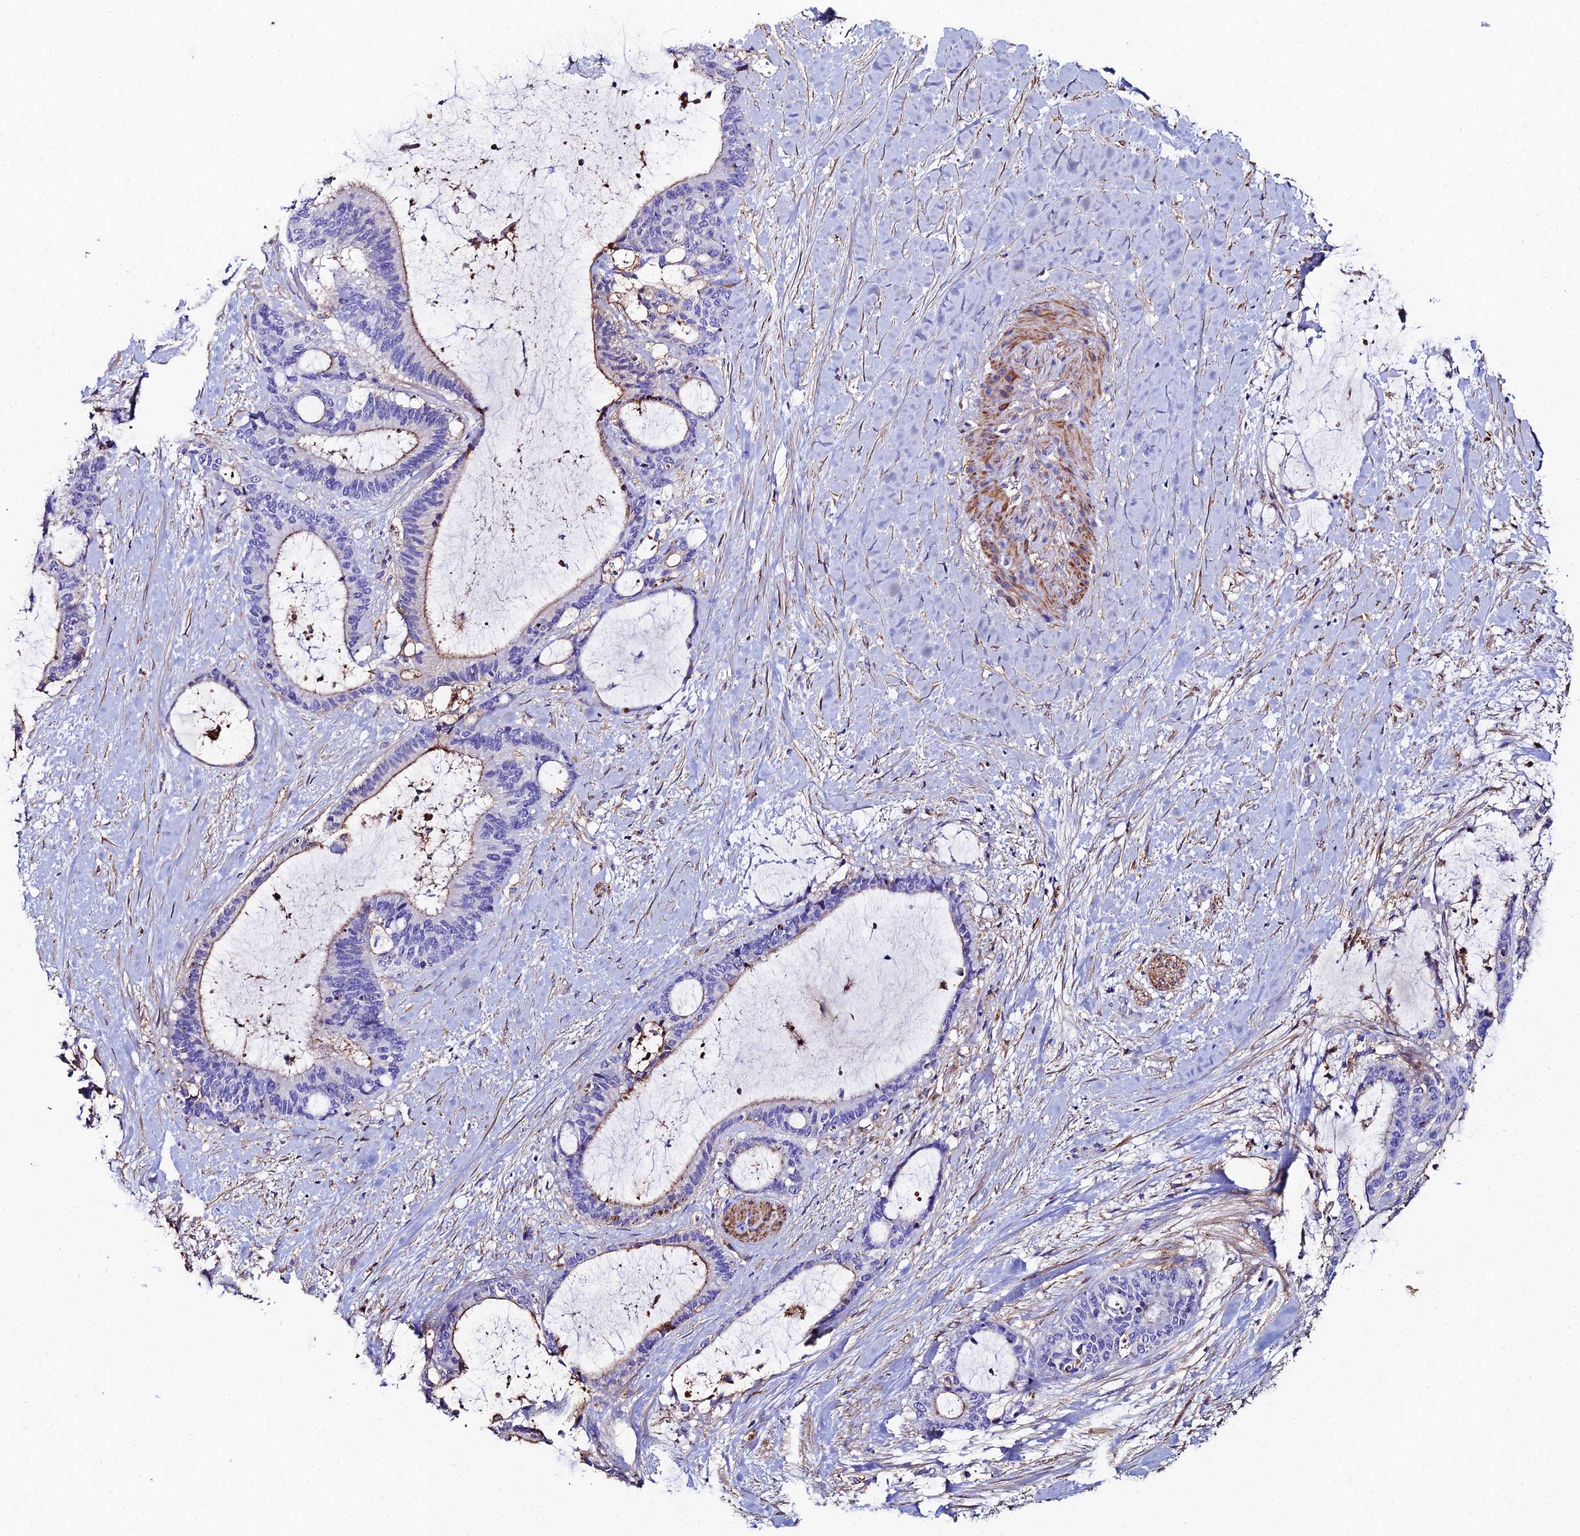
{"staining": {"intensity": "weak", "quantity": "<25%", "location": "cytoplasmic/membranous"}, "tissue": "liver cancer", "cell_type": "Tumor cells", "image_type": "cancer", "snomed": [{"axis": "morphology", "description": "Normal tissue, NOS"}, {"axis": "morphology", "description": "Cholangiocarcinoma"}, {"axis": "topography", "description": "Liver"}, {"axis": "topography", "description": "Peripheral nerve tissue"}], "caption": "Immunohistochemistry of human liver cancer reveals no staining in tumor cells.", "gene": "C6", "patient": {"sex": "female", "age": 73}}